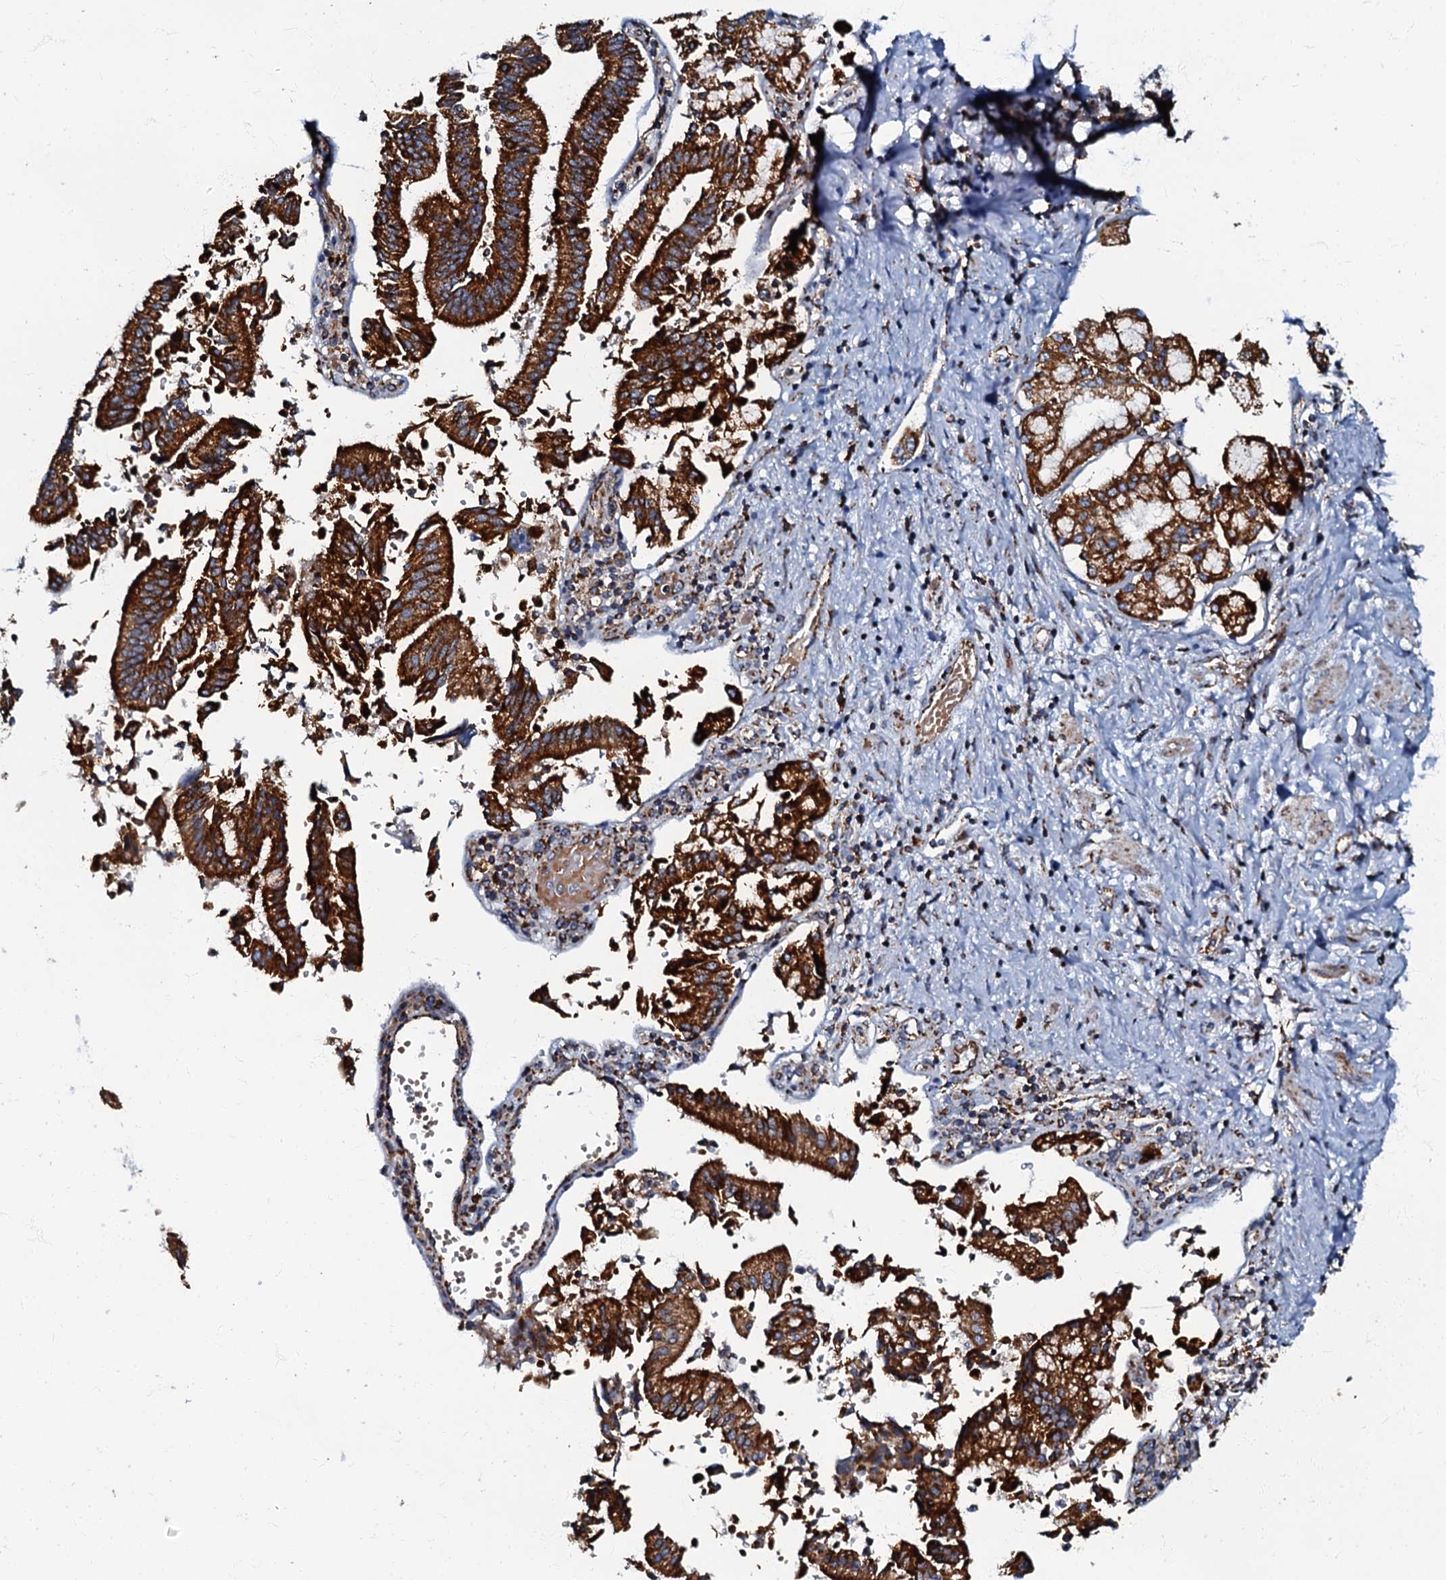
{"staining": {"intensity": "strong", "quantity": ">75%", "location": "cytoplasmic/membranous"}, "tissue": "pancreatic cancer", "cell_type": "Tumor cells", "image_type": "cancer", "snomed": [{"axis": "morphology", "description": "Adenocarcinoma, NOS"}, {"axis": "topography", "description": "Pancreas"}], "caption": "Protein analysis of pancreatic cancer (adenocarcinoma) tissue reveals strong cytoplasmic/membranous expression in approximately >75% of tumor cells.", "gene": "NDUFA12", "patient": {"sex": "male", "age": 46}}